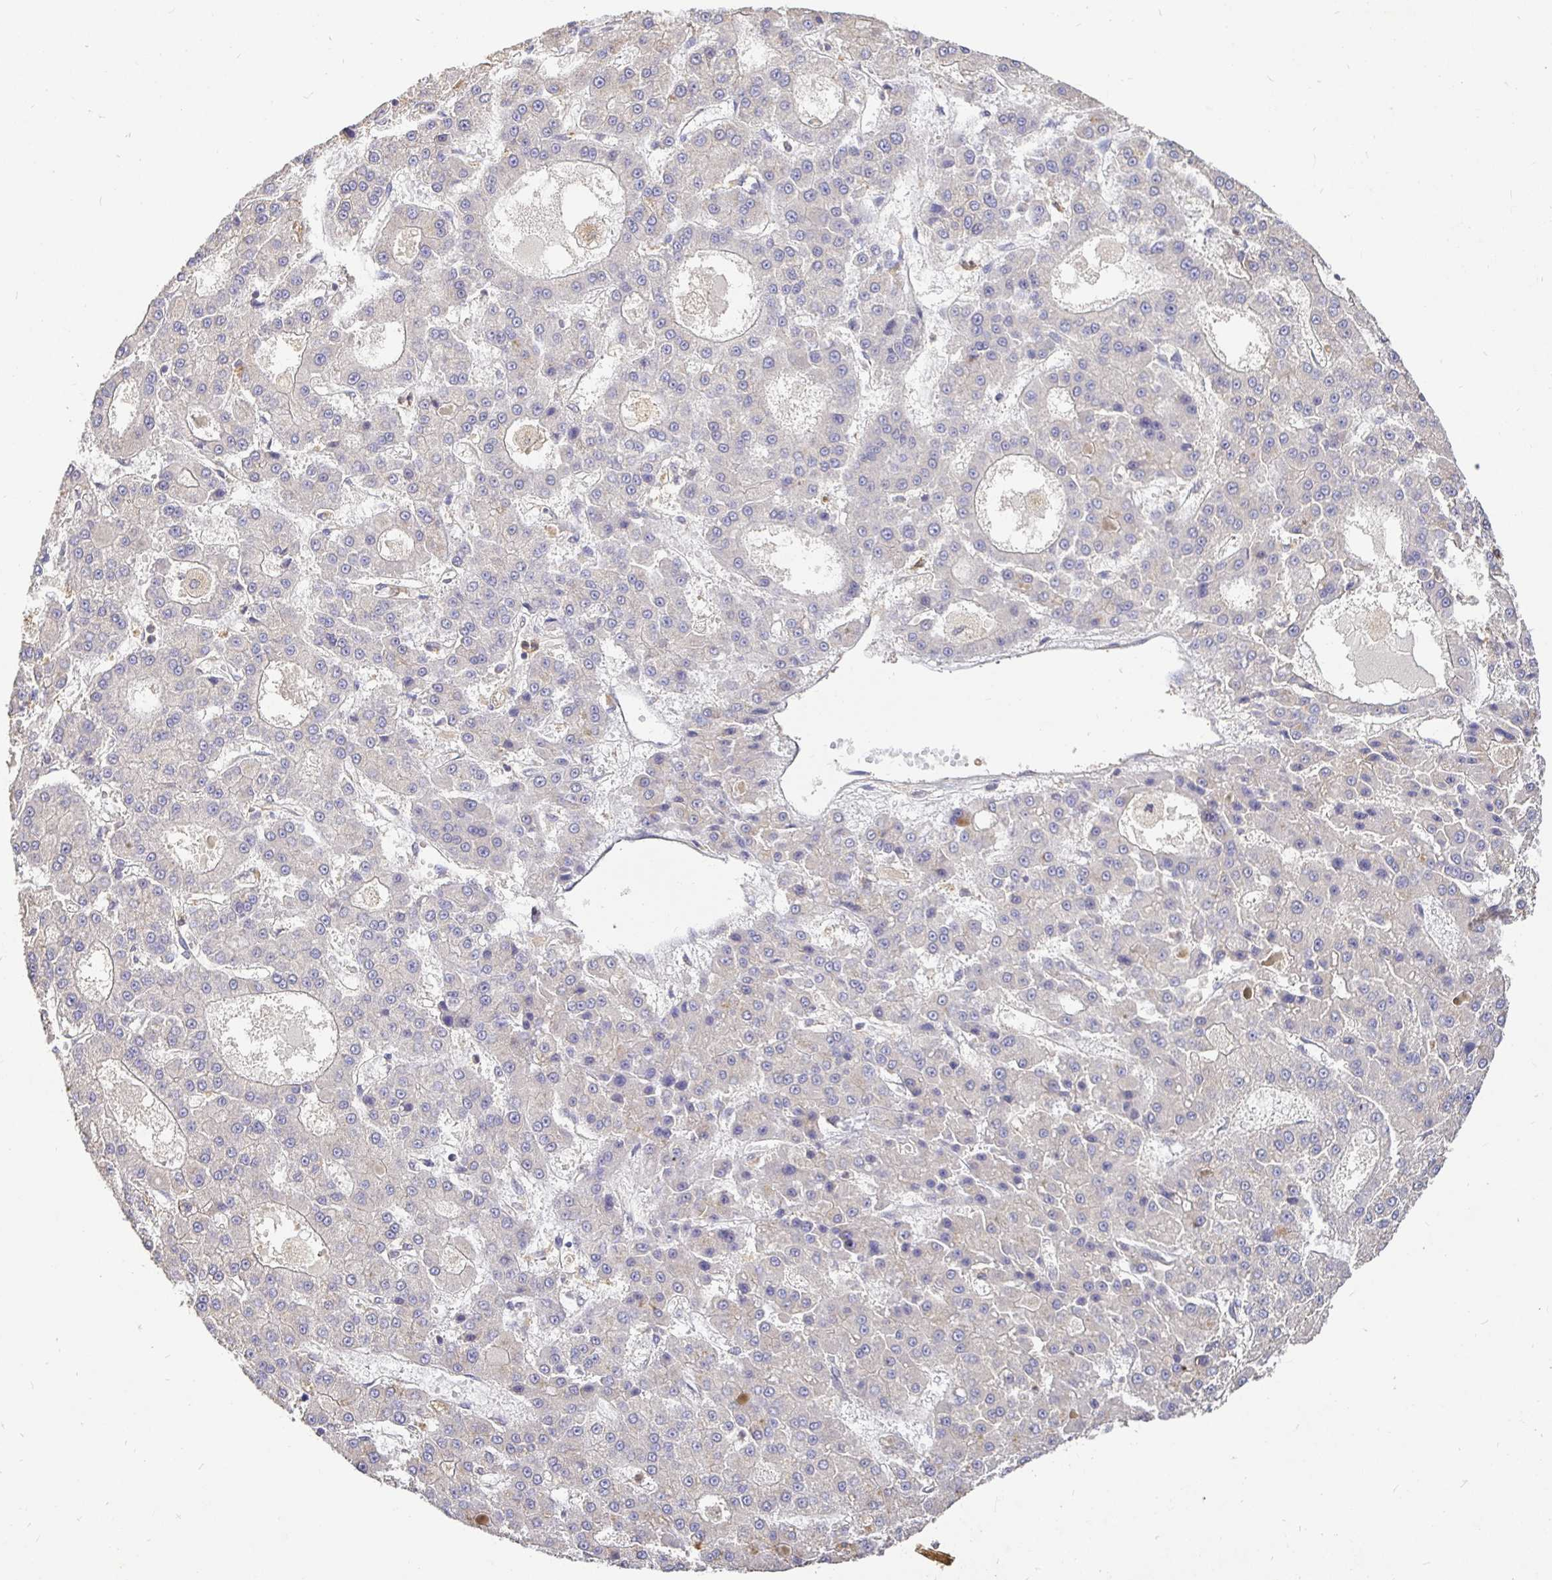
{"staining": {"intensity": "negative", "quantity": "none", "location": "none"}, "tissue": "liver cancer", "cell_type": "Tumor cells", "image_type": "cancer", "snomed": [{"axis": "morphology", "description": "Carcinoma, Hepatocellular, NOS"}, {"axis": "topography", "description": "Liver"}], "caption": "This is an IHC micrograph of liver cancer (hepatocellular carcinoma). There is no staining in tumor cells.", "gene": "MAPK8IP3", "patient": {"sex": "male", "age": 70}}